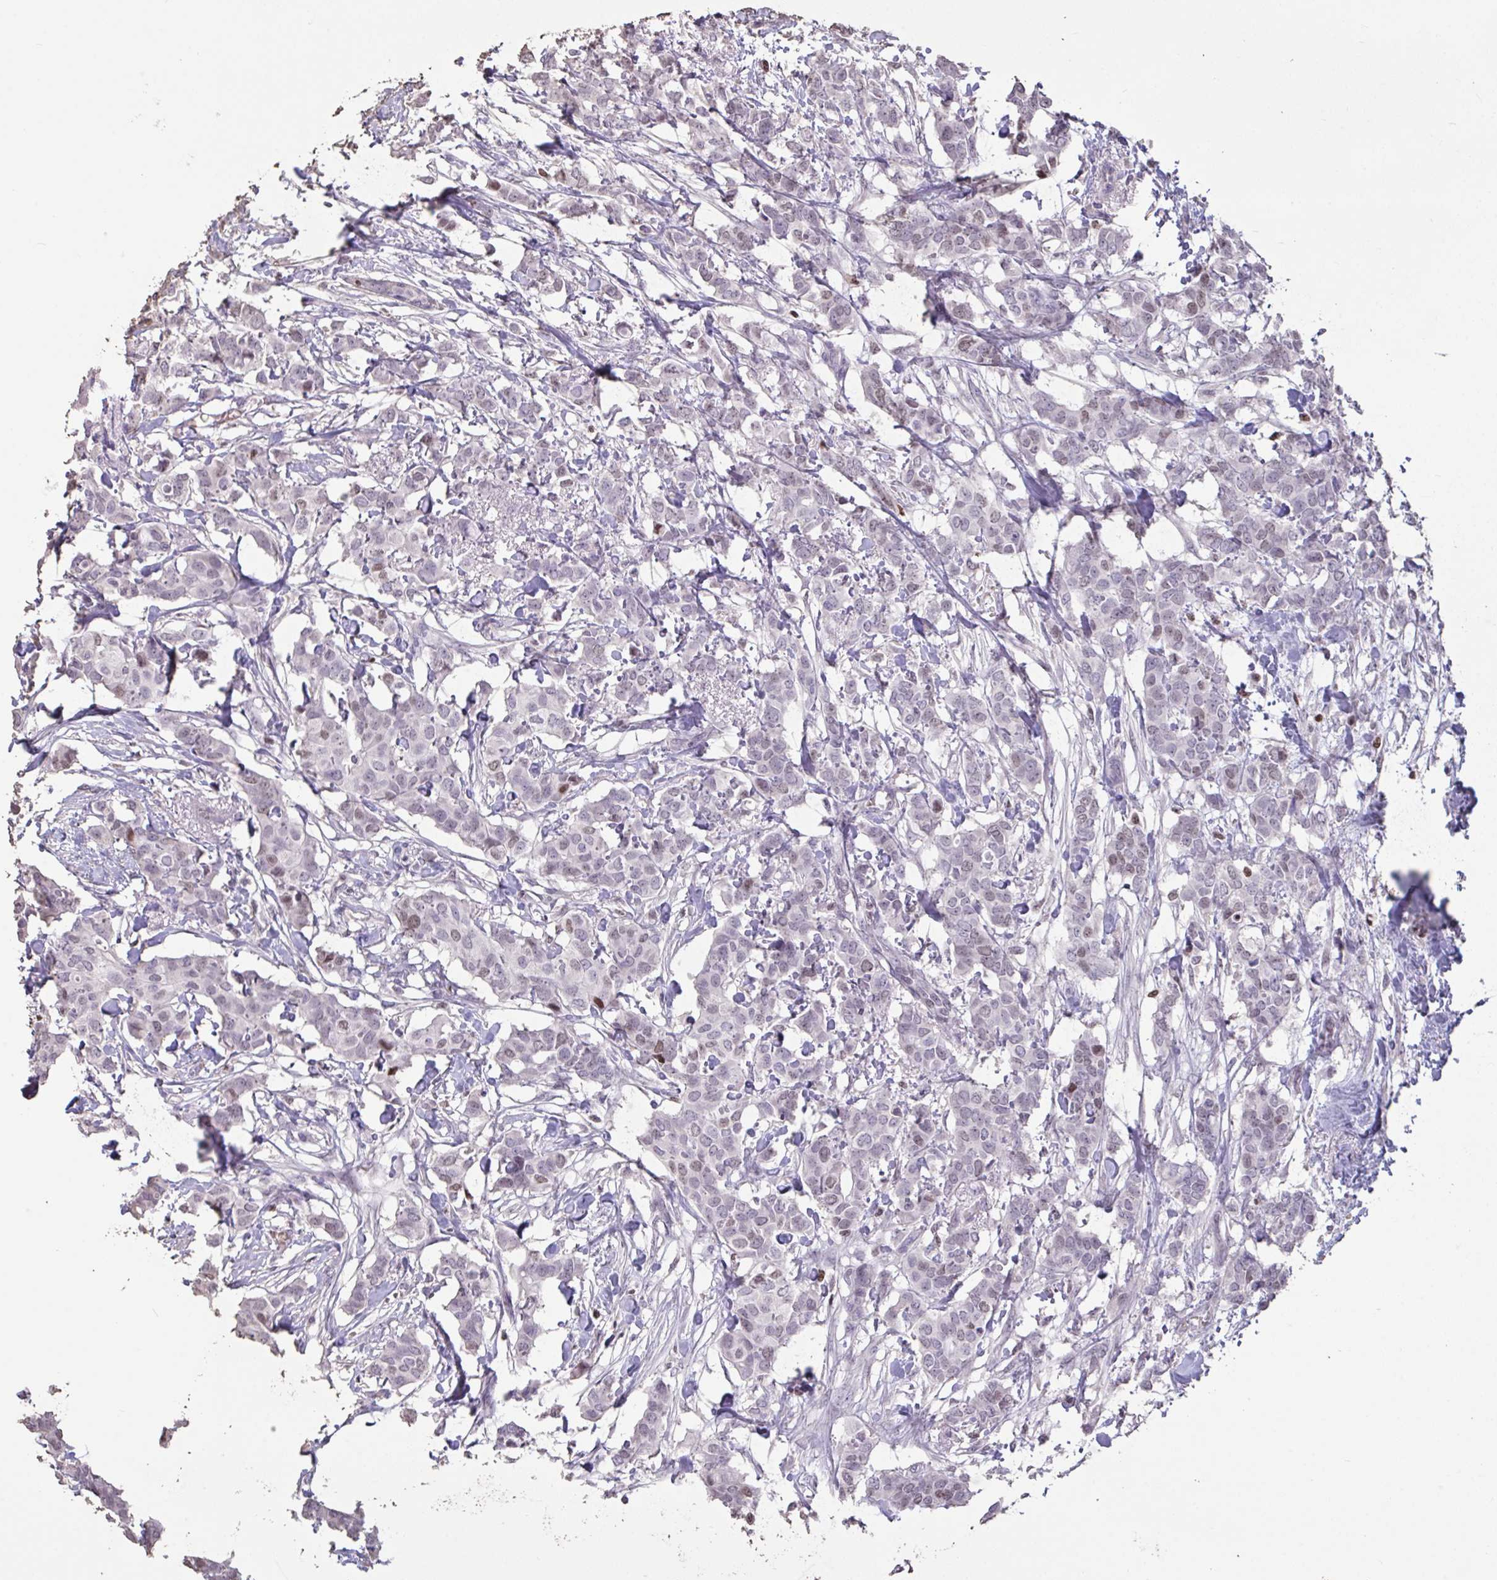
{"staining": {"intensity": "negative", "quantity": "none", "location": "none"}, "tissue": "breast cancer", "cell_type": "Tumor cells", "image_type": "cancer", "snomed": [{"axis": "morphology", "description": "Duct carcinoma"}, {"axis": "topography", "description": "Breast"}], "caption": "Image shows no significant protein positivity in tumor cells of breast invasive ductal carcinoma.", "gene": "HMGB2", "patient": {"sex": "female", "age": 62}}